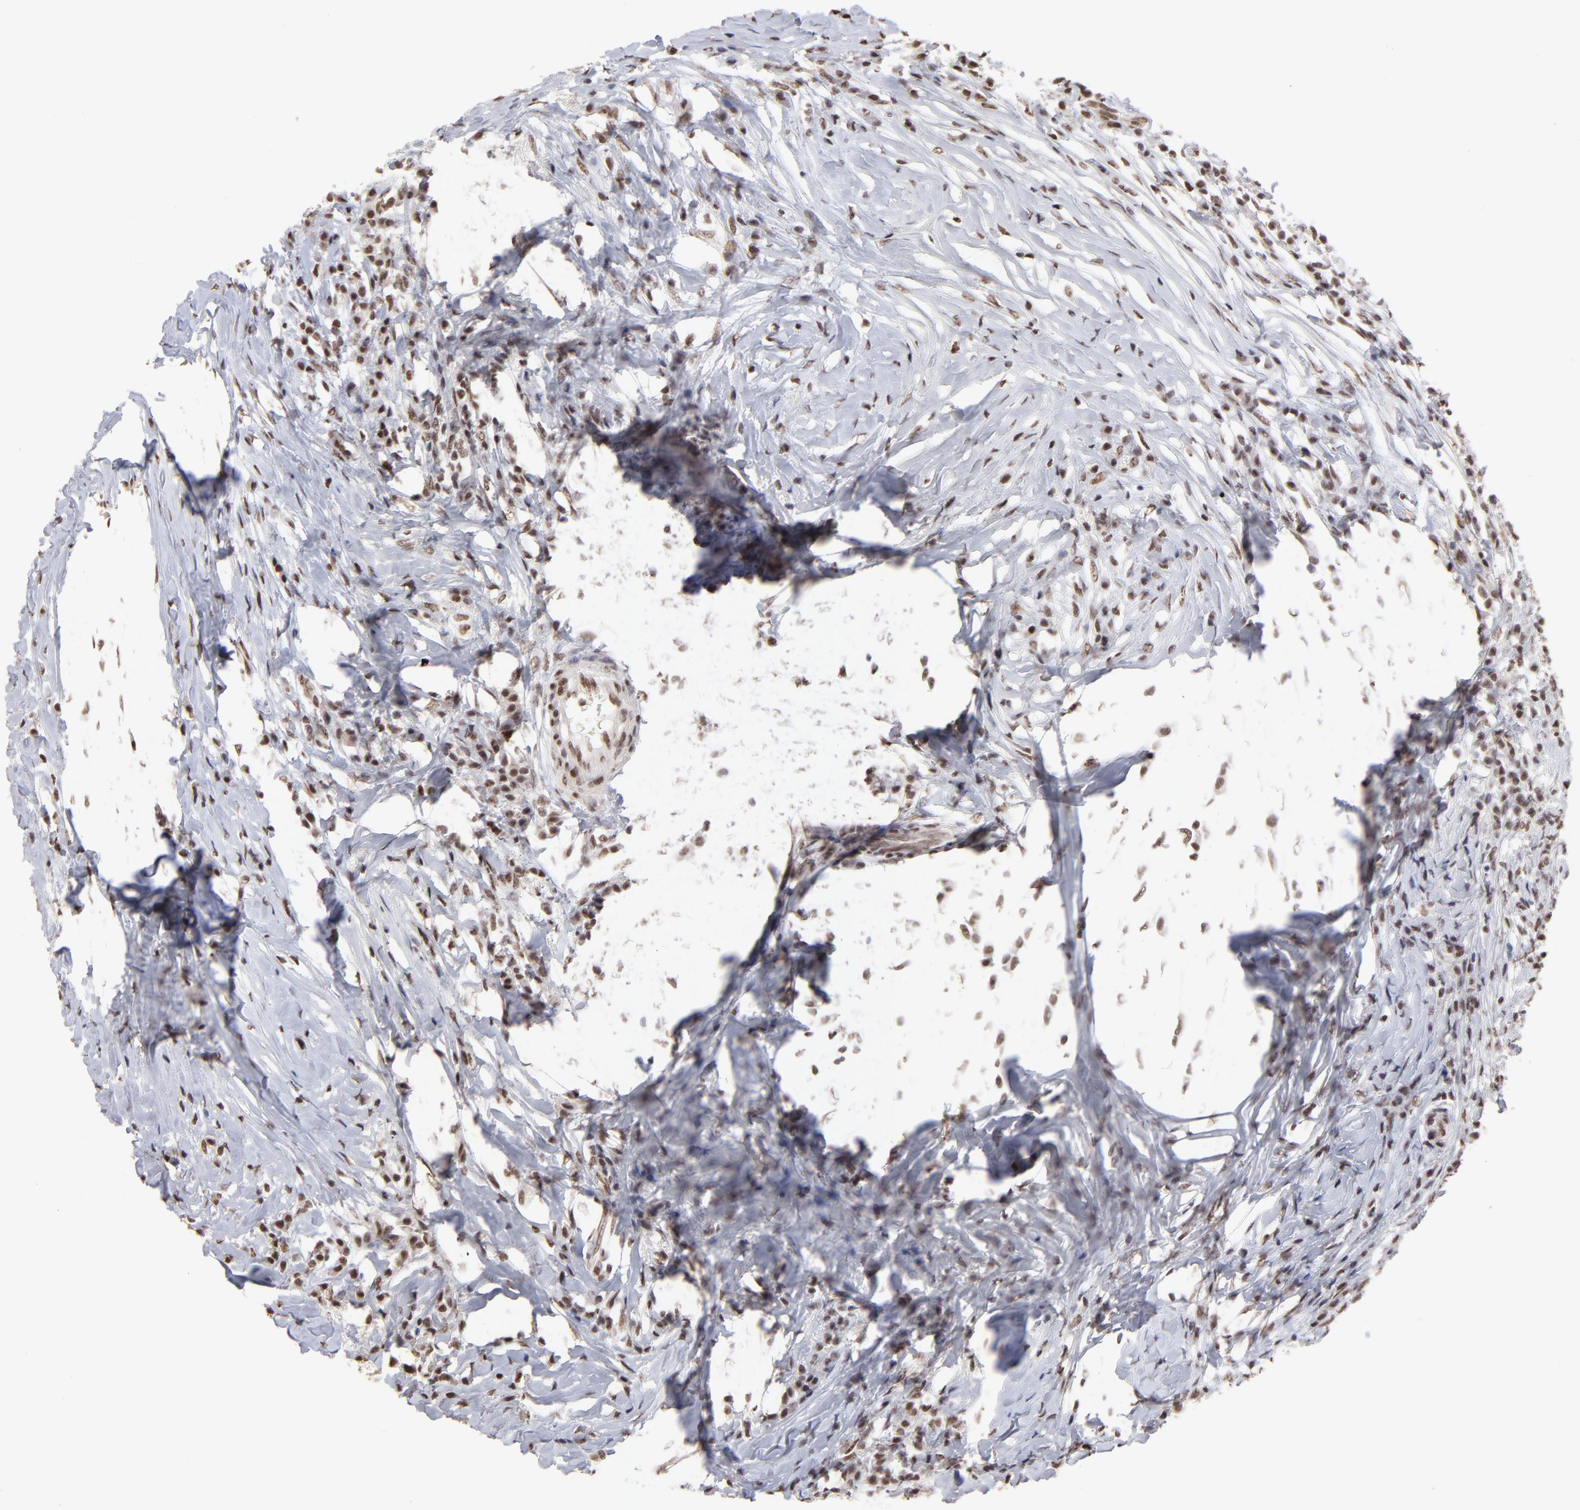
{"staining": {"intensity": "strong", "quantity": ">75%", "location": "nuclear"}, "tissue": "head and neck cancer", "cell_type": "Tumor cells", "image_type": "cancer", "snomed": [{"axis": "morphology", "description": "Adenocarcinoma, NOS"}, {"axis": "topography", "description": "Salivary gland"}, {"axis": "topography", "description": "Head-Neck"}], "caption": "This micrograph exhibits head and neck cancer (adenocarcinoma) stained with immunohistochemistry to label a protein in brown. The nuclear of tumor cells show strong positivity for the protein. Nuclei are counter-stained blue.", "gene": "ZNF3", "patient": {"sex": "female", "age": 65}}